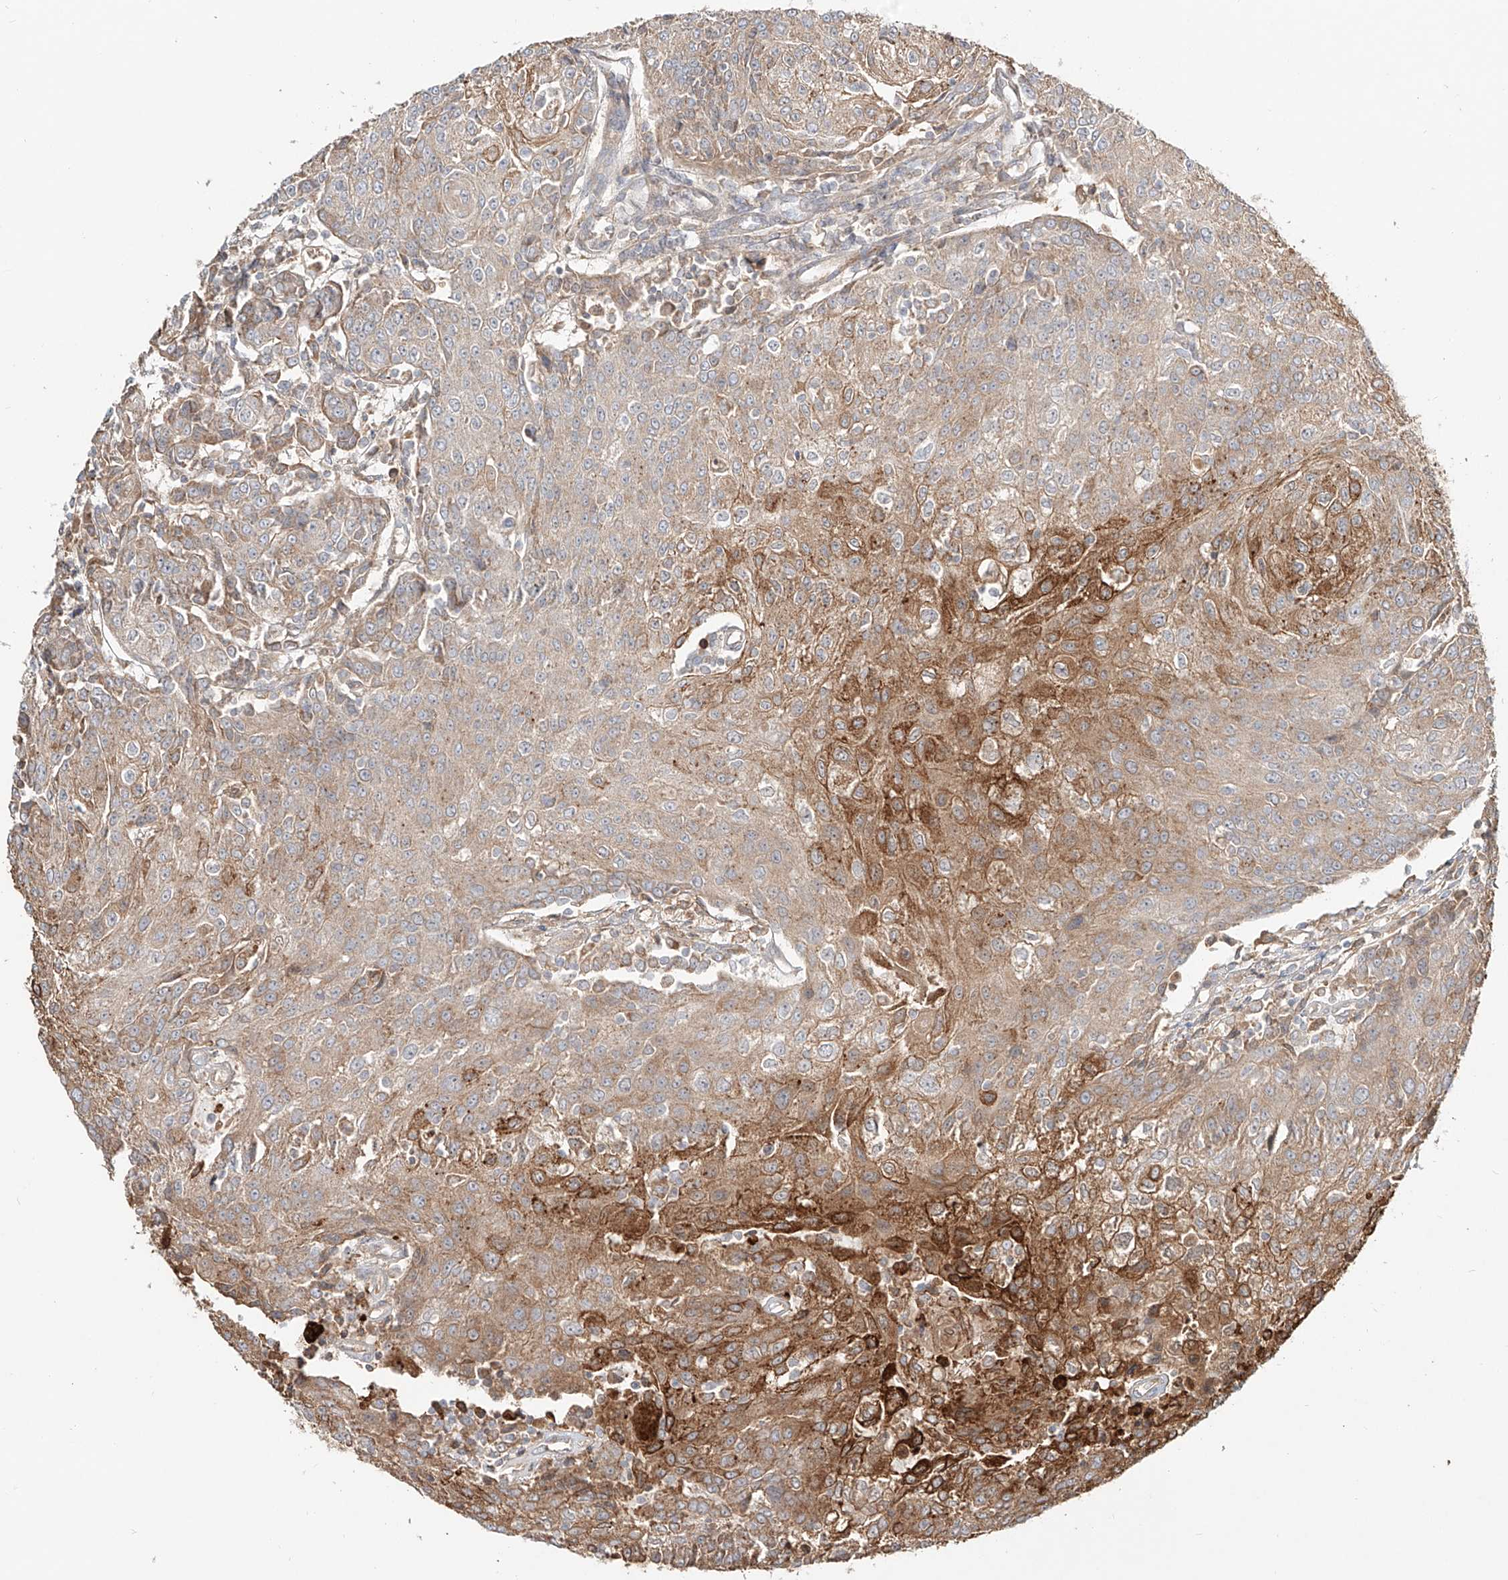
{"staining": {"intensity": "strong", "quantity": "25%-75%", "location": "cytoplasmic/membranous"}, "tissue": "urothelial cancer", "cell_type": "Tumor cells", "image_type": "cancer", "snomed": [{"axis": "morphology", "description": "Urothelial carcinoma, High grade"}, {"axis": "topography", "description": "Urinary bladder"}], "caption": "Urothelial cancer stained with IHC shows strong cytoplasmic/membranous expression in approximately 25%-75% of tumor cells.", "gene": "ERO1A", "patient": {"sex": "female", "age": 85}}